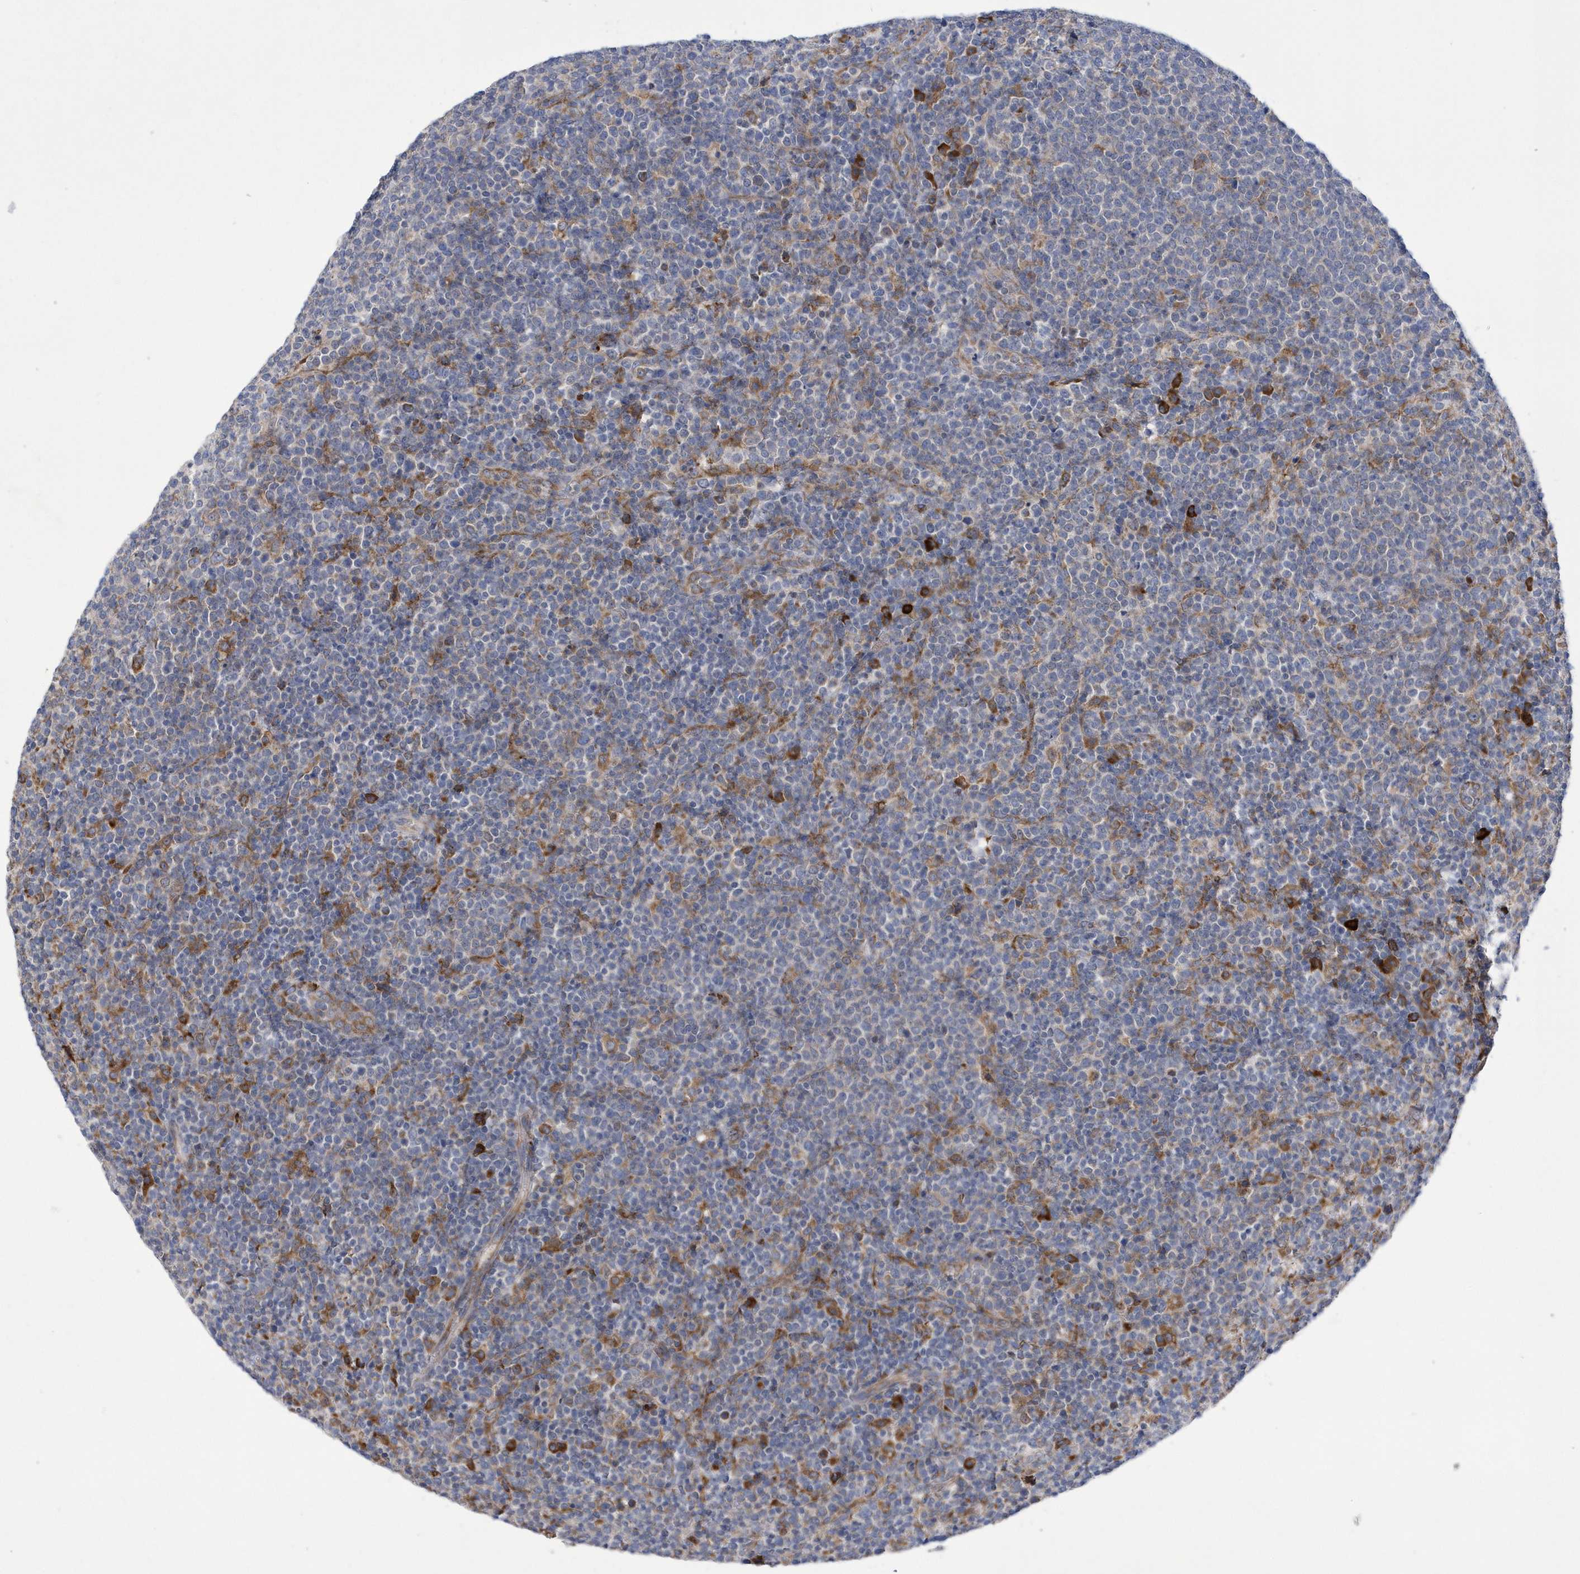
{"staining": {"intensity": "negative", "quantity": "none", "location": "none"}, "tissue": "lymphoma", "cell_type": "Tumor cells", "image_type": "cancer", "snomed": [{"axis": "morphology", "description": "Malignant lymphoma, non-Hodgkin's type, High grade"}, {"axis": "topography", "description": "Lymph node"}], "caption": "A high-resolution histopathology image shows immunohistochemistry (IHC) staining of malignant lymphoma, non-Hodgkin's type (high-grade), which reveals no significant positivity in tumor cells.", "gene": "MED31", "patient": {"sex": "male", "age": 61}}